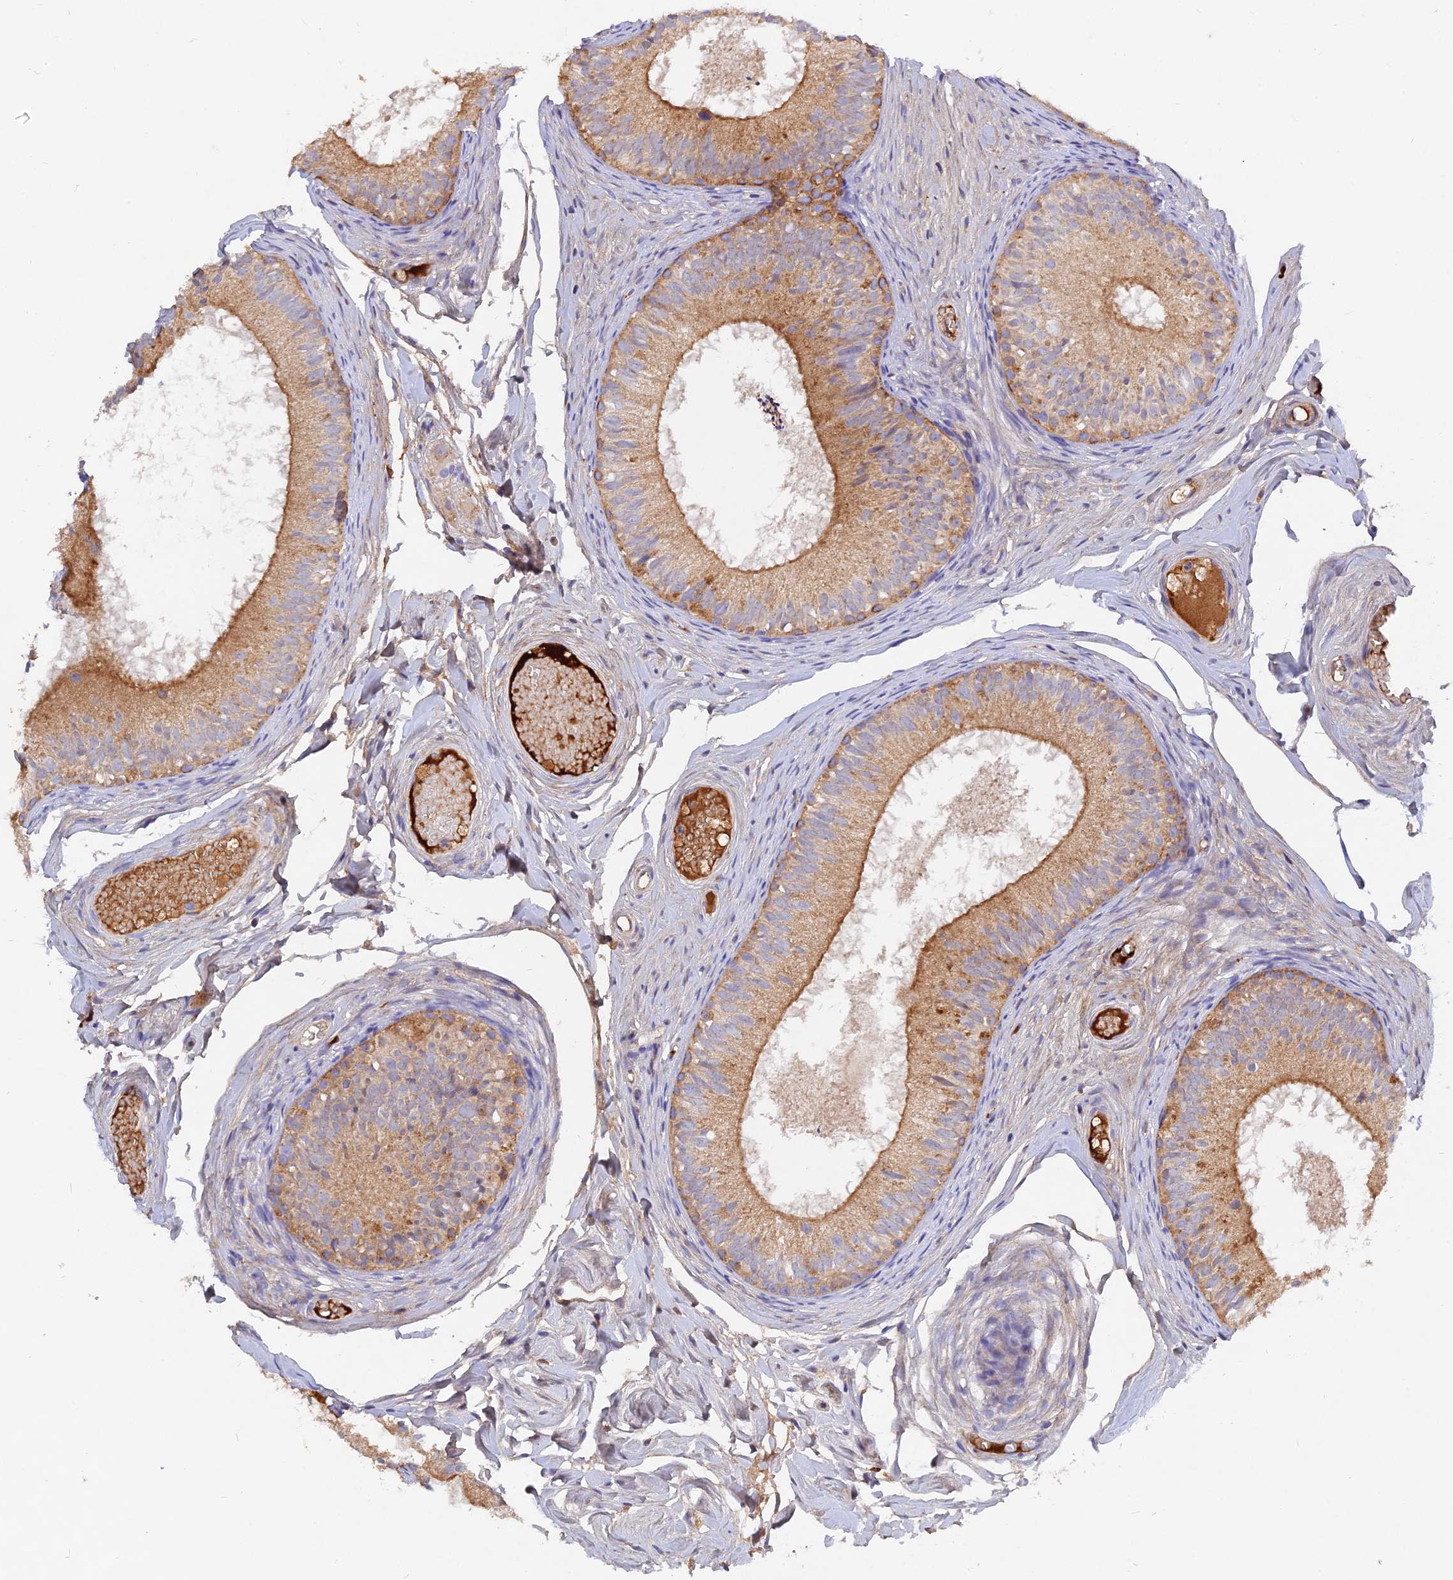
{"staining": {"intensity": "moderate", "quantity": "25%-75%", "location": "cytoplasmic/membranous"}, "tissue": "epididymis", "cell_type": "Glandular cells", "image_type": "normal", "snomed": [{"axis": "morphology", "description": "Normal tissue, NOS"}, {"axis": "topography", "description": "Epididymis"}], "caption": "Epididymis stained with DAB IHC shows medium levels of moderate cytoplasmic/membranous staining in about 25%-75% of glandular cells.", "gene": "MROH1", "patient": {"sex": "male", "age": 46}}